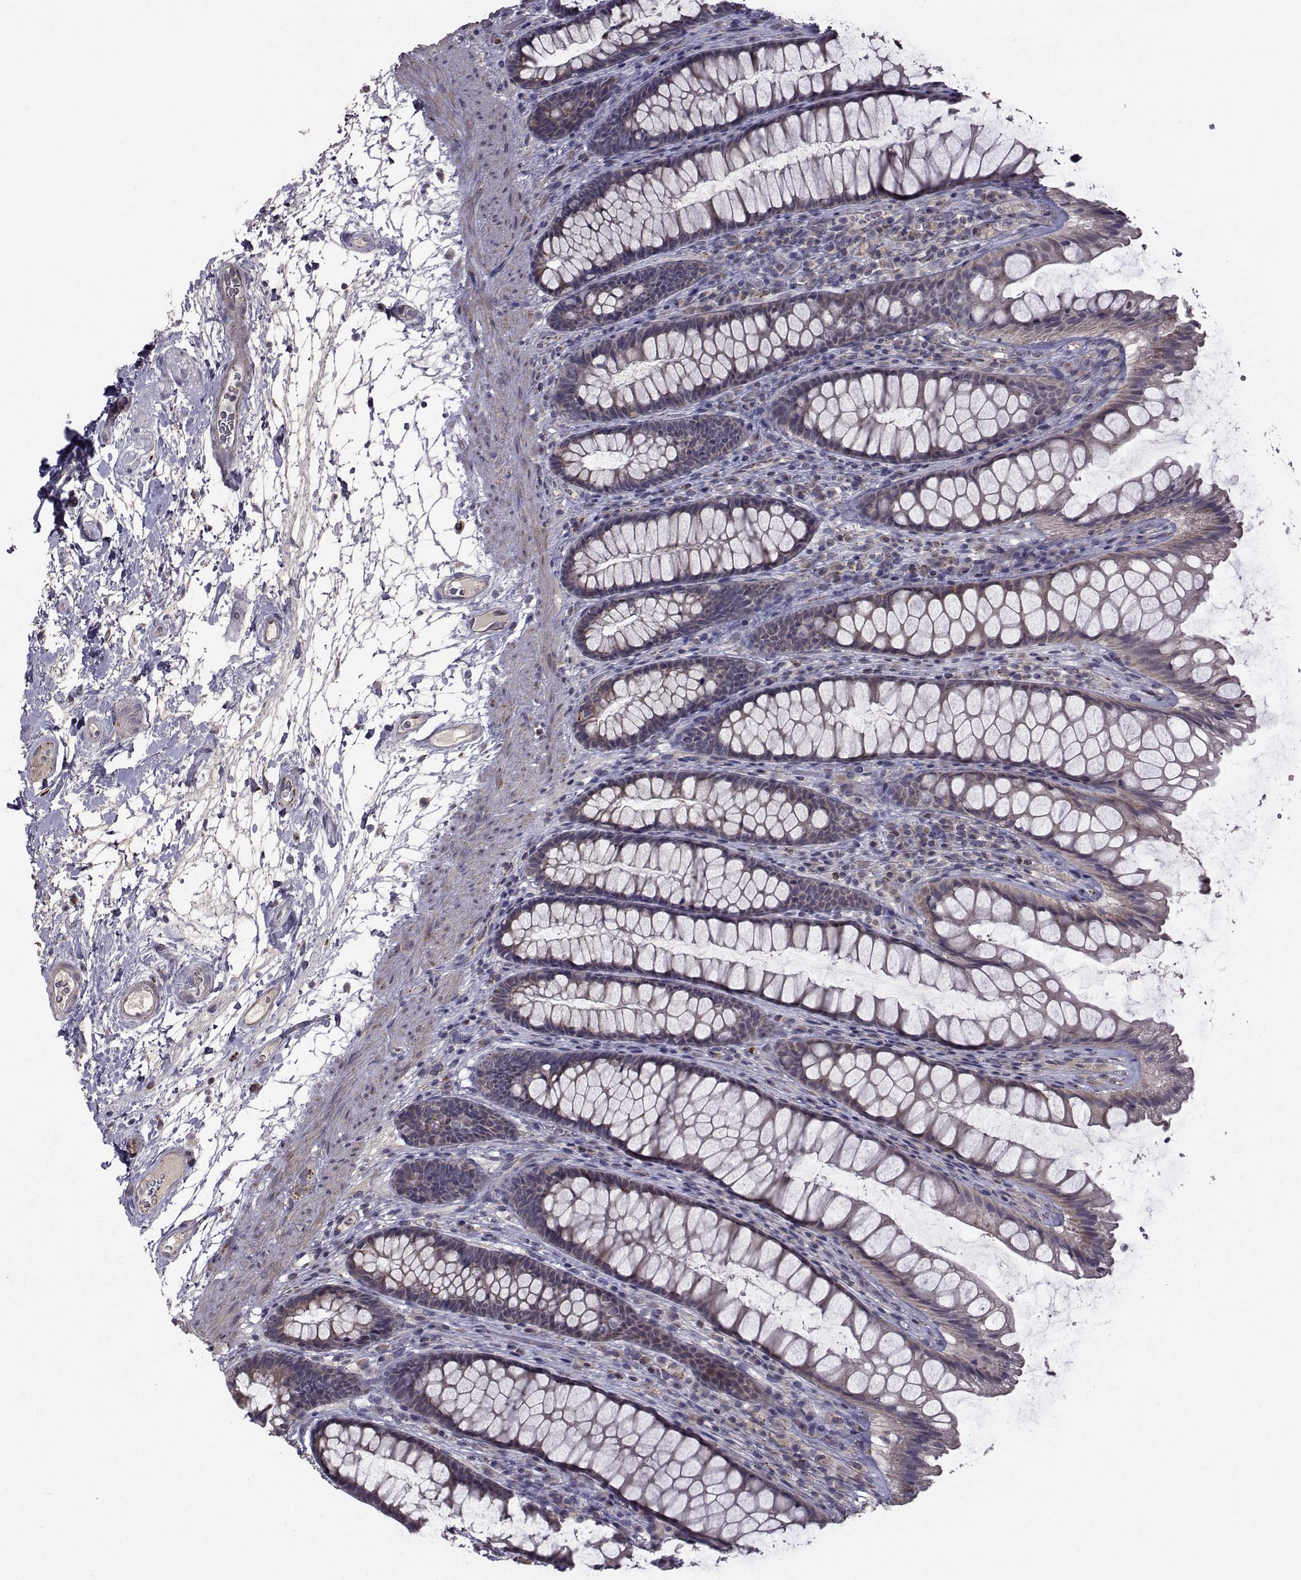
{"staining": {"intensity": "negative", "quantity": "none", "location": "none"}, "tissue": "rectum", "cell_type": "Glandular cells", "image_type": "normal", "snomed": [{"axis": "morphology", "description": "Normal tissue, NOS"}, {"axis": "topography", "description": "Rectum"}], "caption": "A micrograph of rectum stained for a protein displays no brown staining in glandular cells.", "gene": "FDXR", "patient": {"sex": "male", "age": 72}}